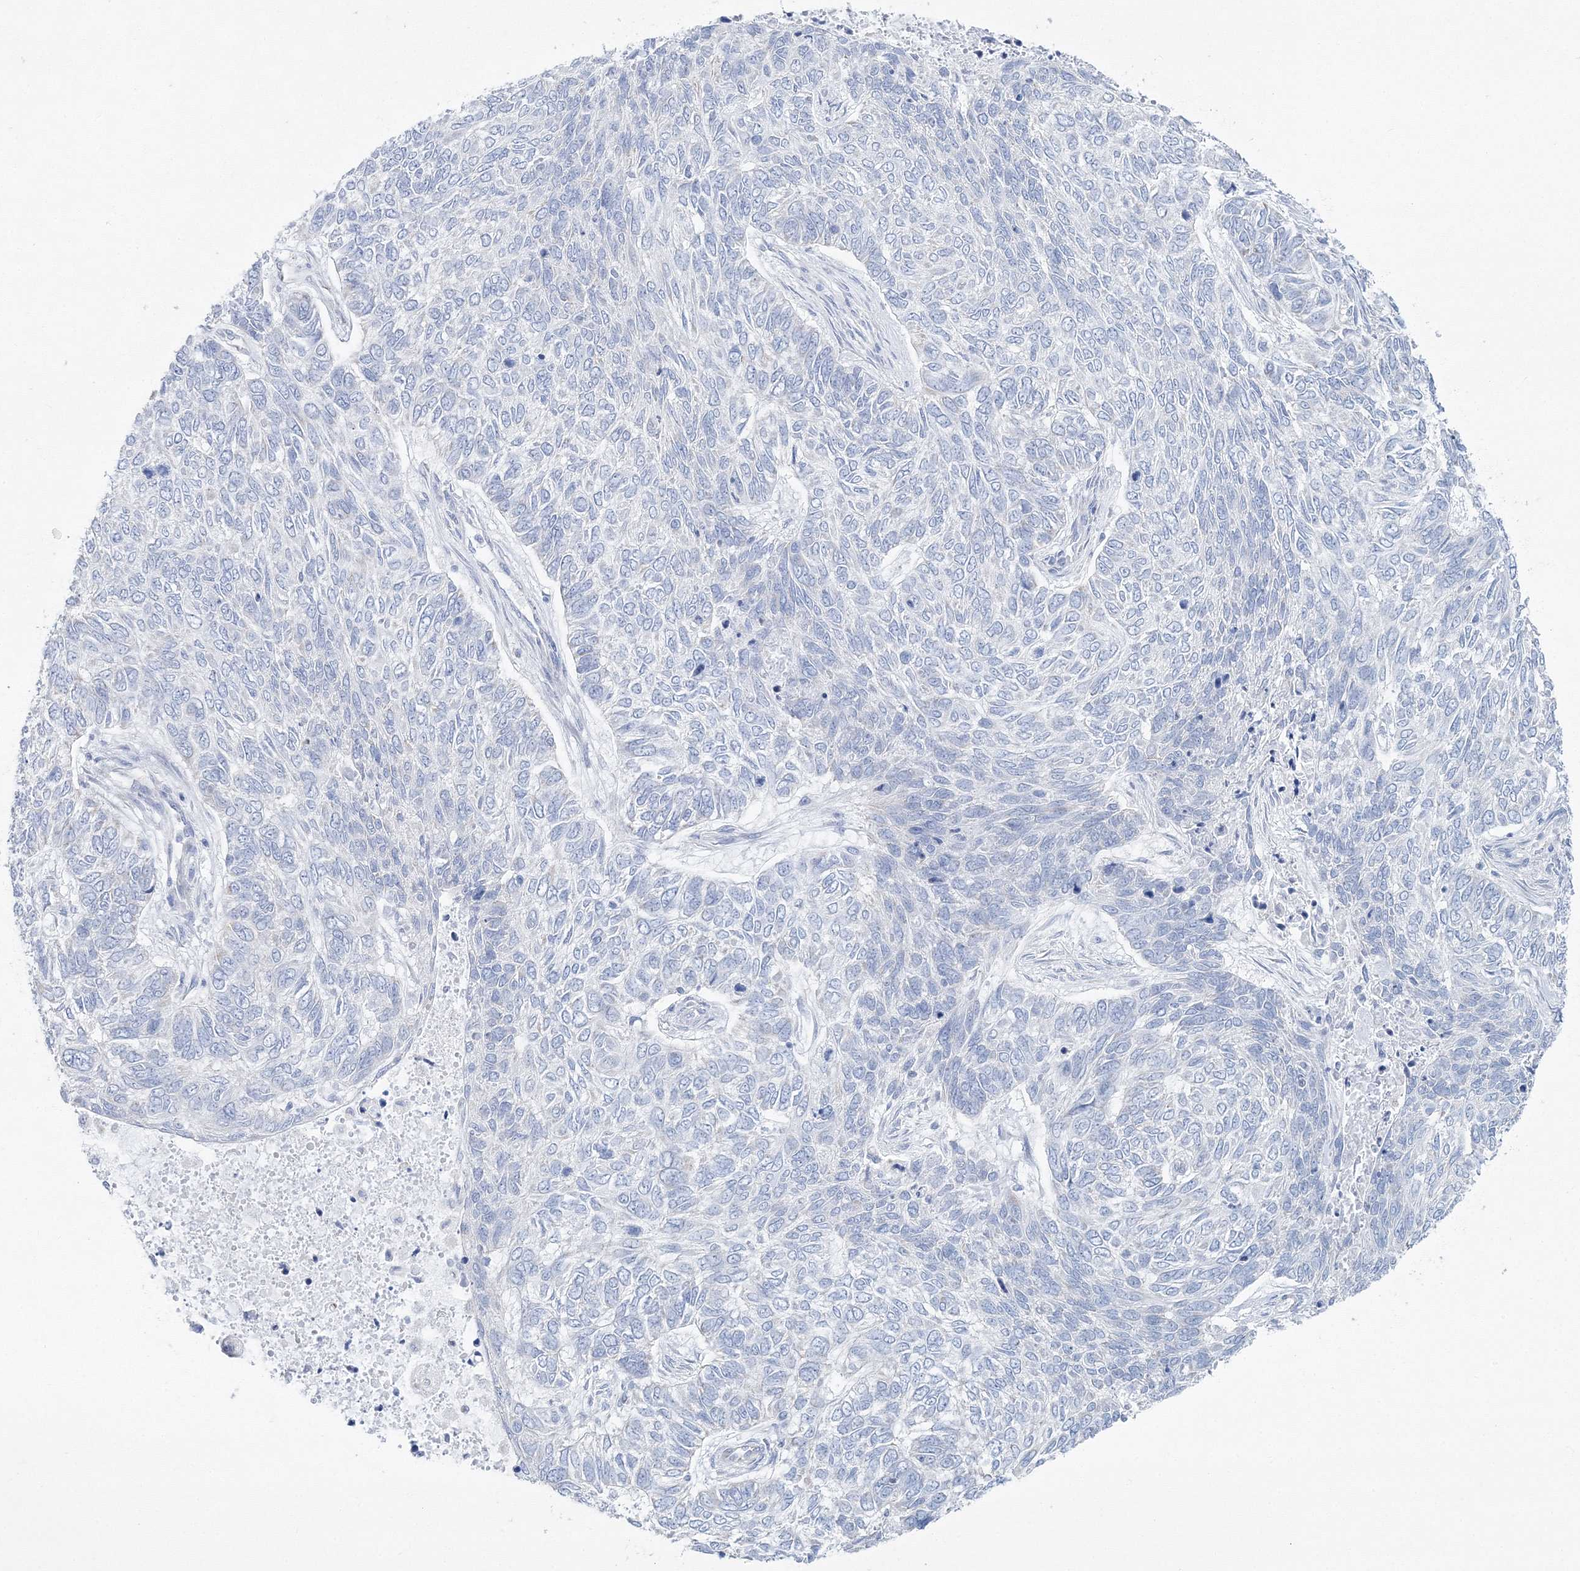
{"staining": {"intensity": "negative", "quantity": "none", "location": "none"}, "tissue": "skin cancer", "cell_type": "Tumor cells", "image_type": "cancer", "snomed": [{"axis": "morphology", "description": "Basal cell carcinoma"}, {"axis": "topography", "description": "Skin"}], "caption": "The immunohistochemistry (IHC) photomicrograph has no significant expression in tumor cells of skin basal cell carcinoma tissue. Brightfield microscopy of immunohistochemistry stained with DAB (3,3'-diaminobenzidine) (brown) and hematoxylin (blue), captured at high magnification.", "gene": "HIBCH", "patient": {"sex": "female", "age": 65}}